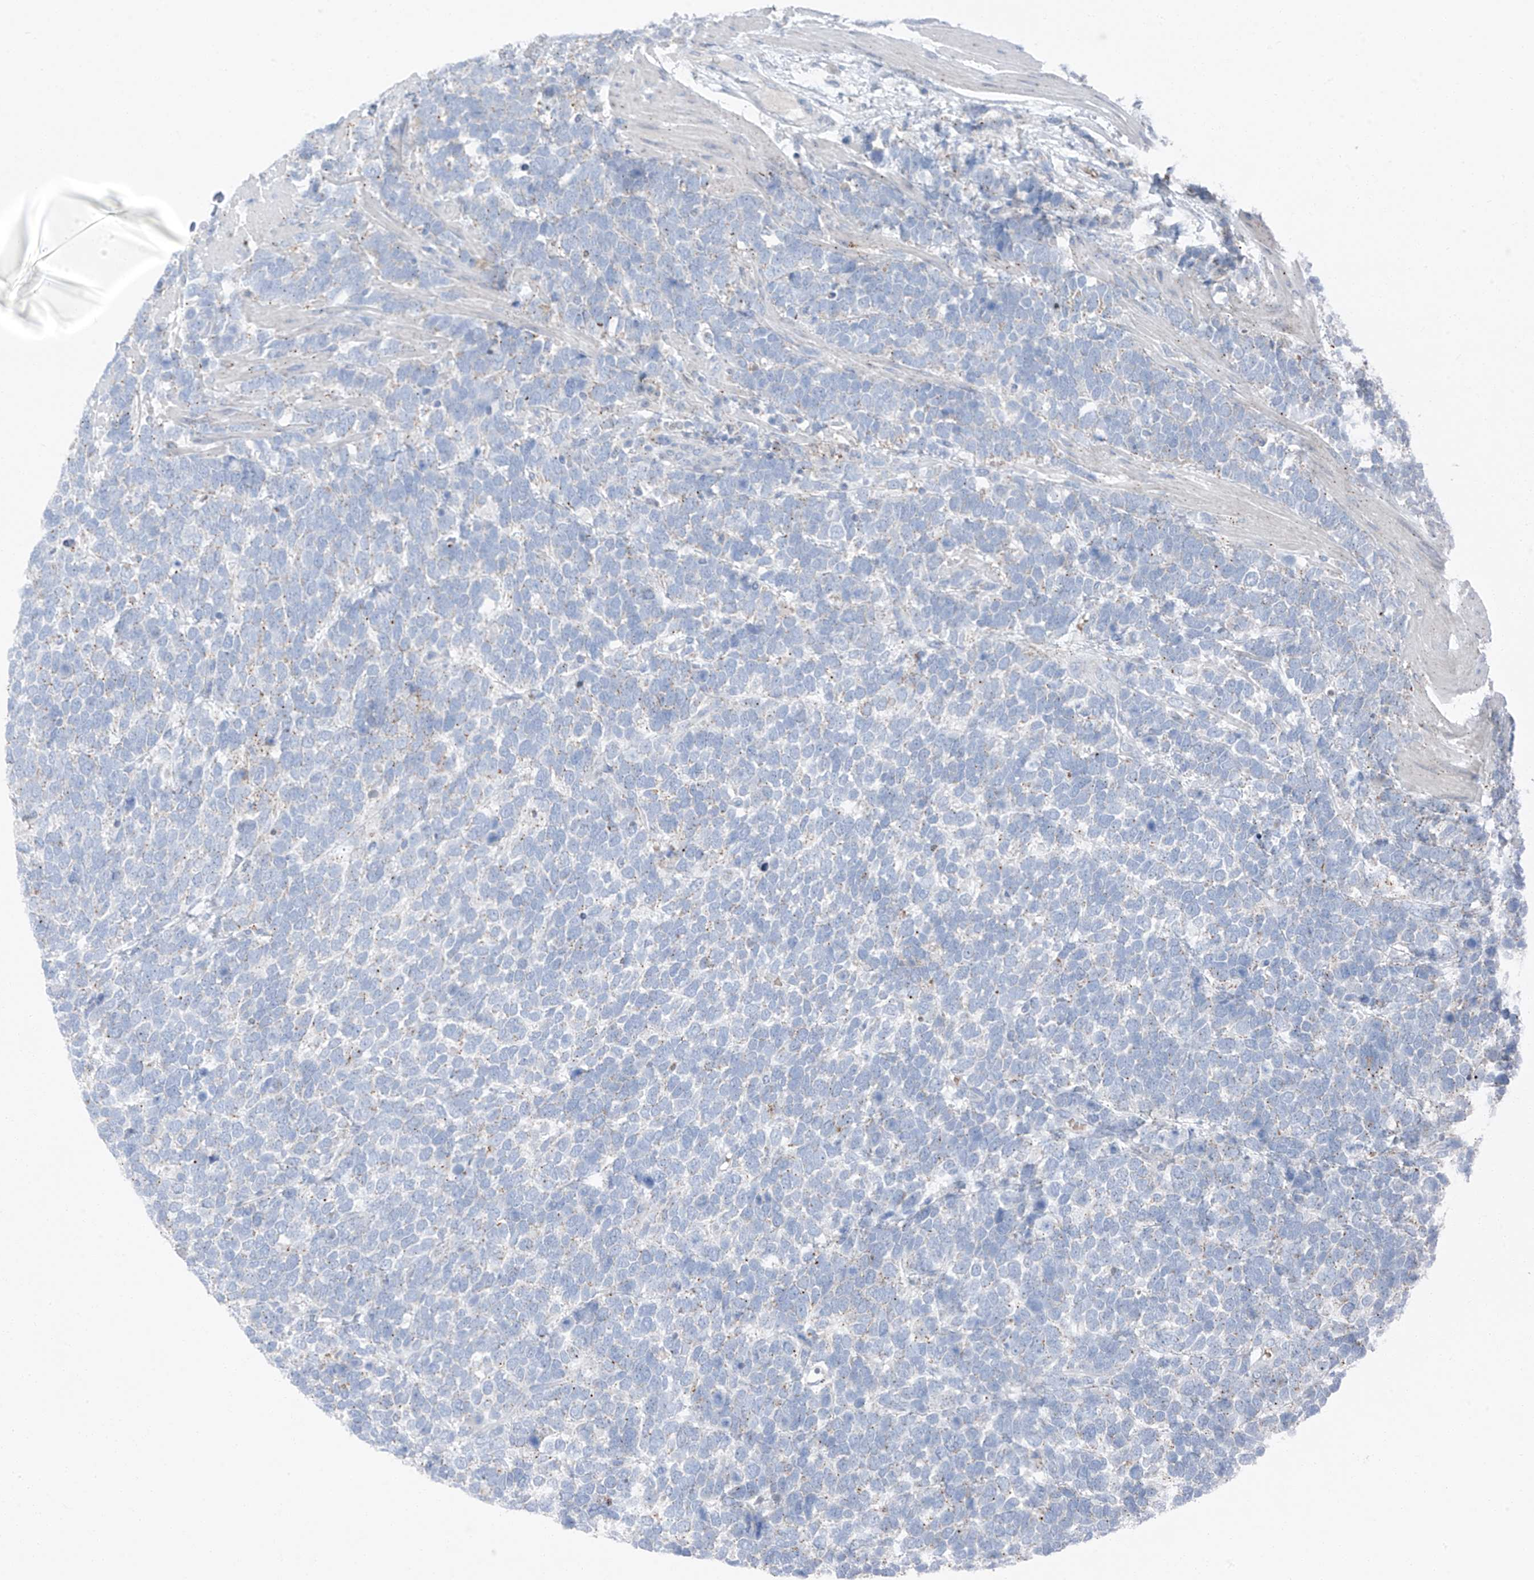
{"staining": {"intensity": "negative", "quantity": "none", "location": "none"}, "tissue": "urothelial cancer", "cell_type": "Tumor cells", "image_type": "cancer", "snomed": [{"axis": "morphology", "description": "Urothelial carcinoma, High grade"}, {"axis": "topography", "description": "Urinary bladder"}], "caption": "The histopathology image exhibits no significant expression in tumor cells of urothelial cancer.", "gene": "CHMP2B", "patient": {"sex": "female", "age": 82}}